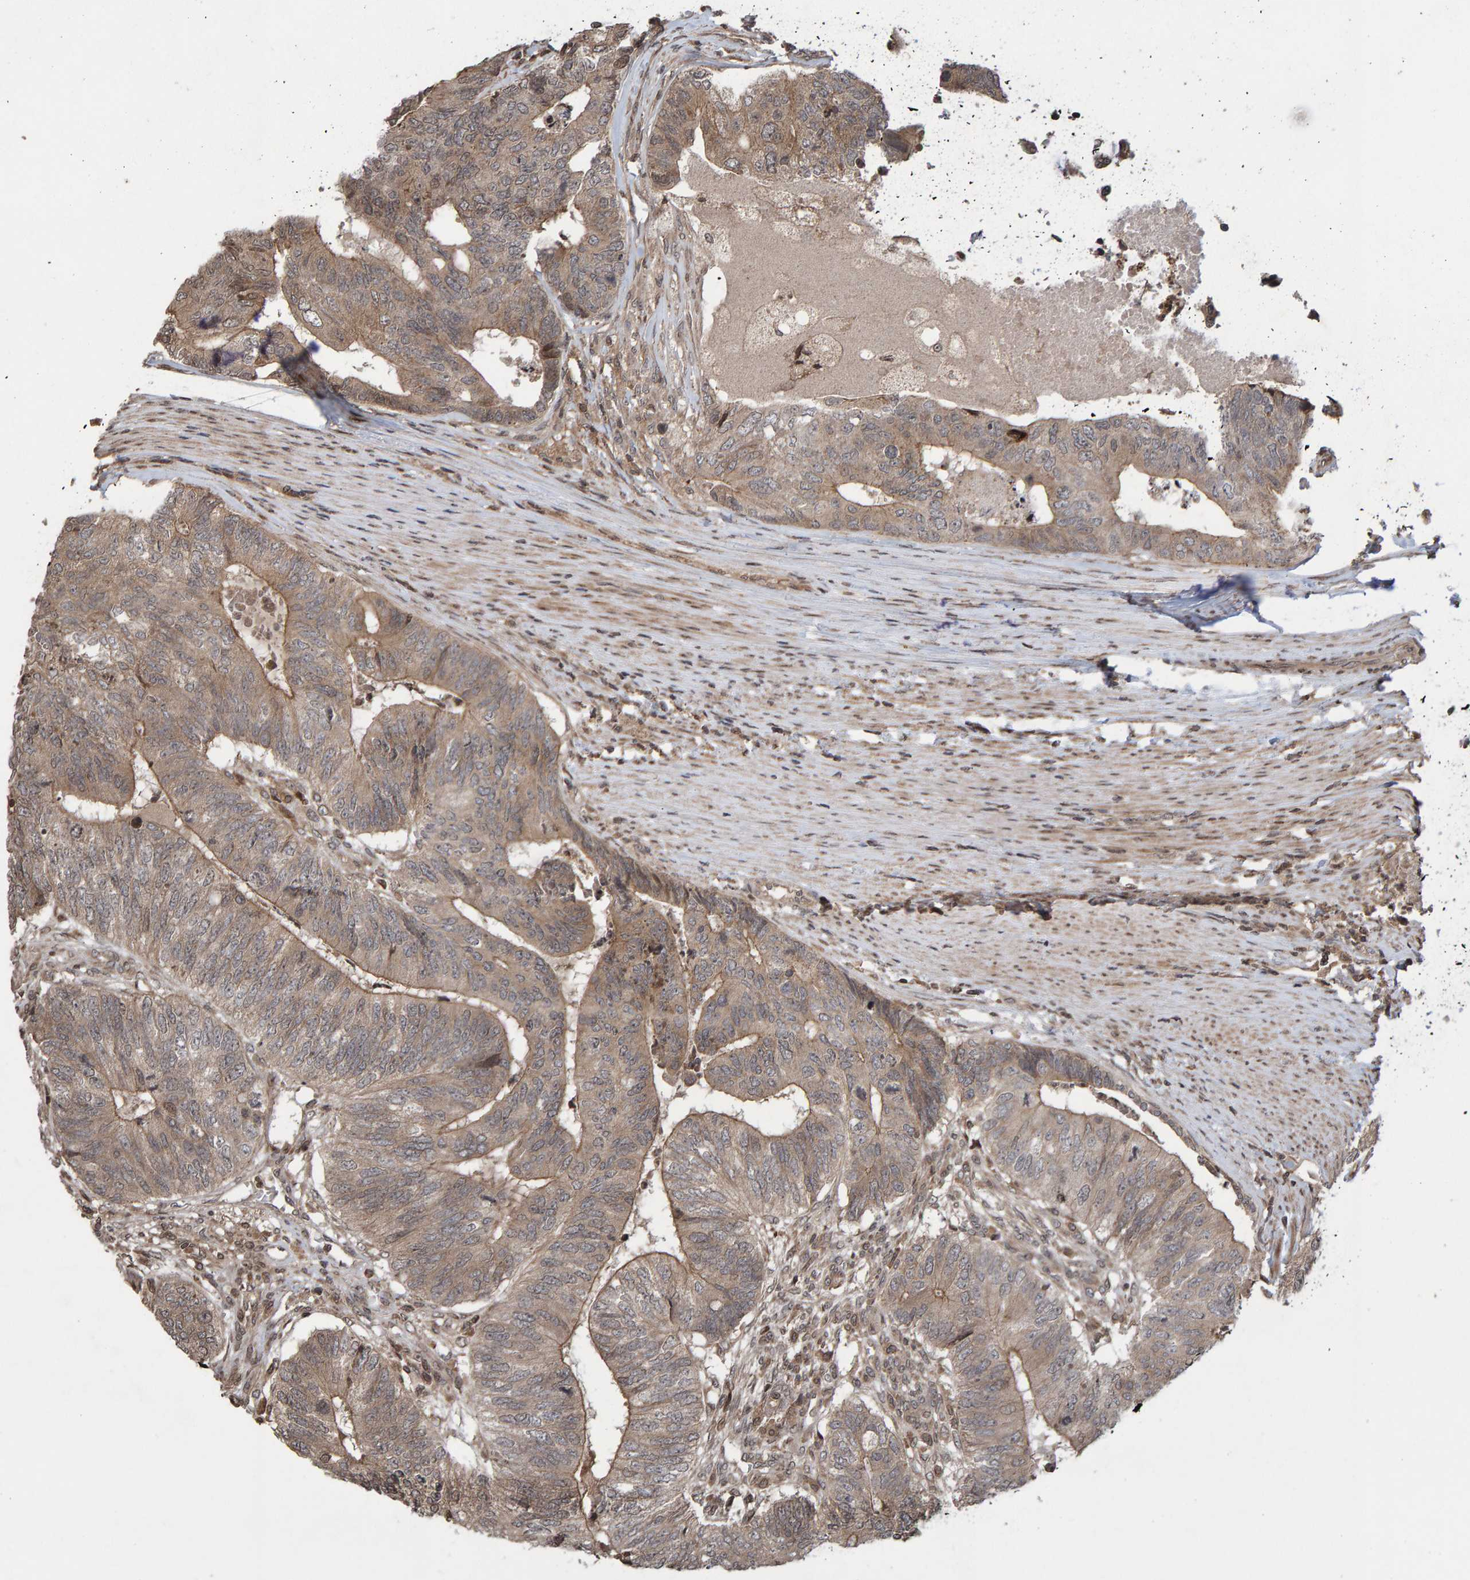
{"staining": {"intensity": "moderate", "quantity": ">75%", "location": "cytoplasmic/membranous"}, "tissue": "colorectal cancer", "cell_type": "Tumor cells", "image_type": "cancer", "snomed": [{"axis": "morphology", "description": "Adenocarcinoma, NOS"}, {"axis": "topography", "description": "Colon"}], "caption": "This micrograph shows immunohistochemistry (IHC) staining of colorectal cancer, with medium moderate cytoplasmic/membranous expression in approximately >75% of tumor cells.", "gene": "GAB2", "patient": {"sex": "female", "age": 67}}